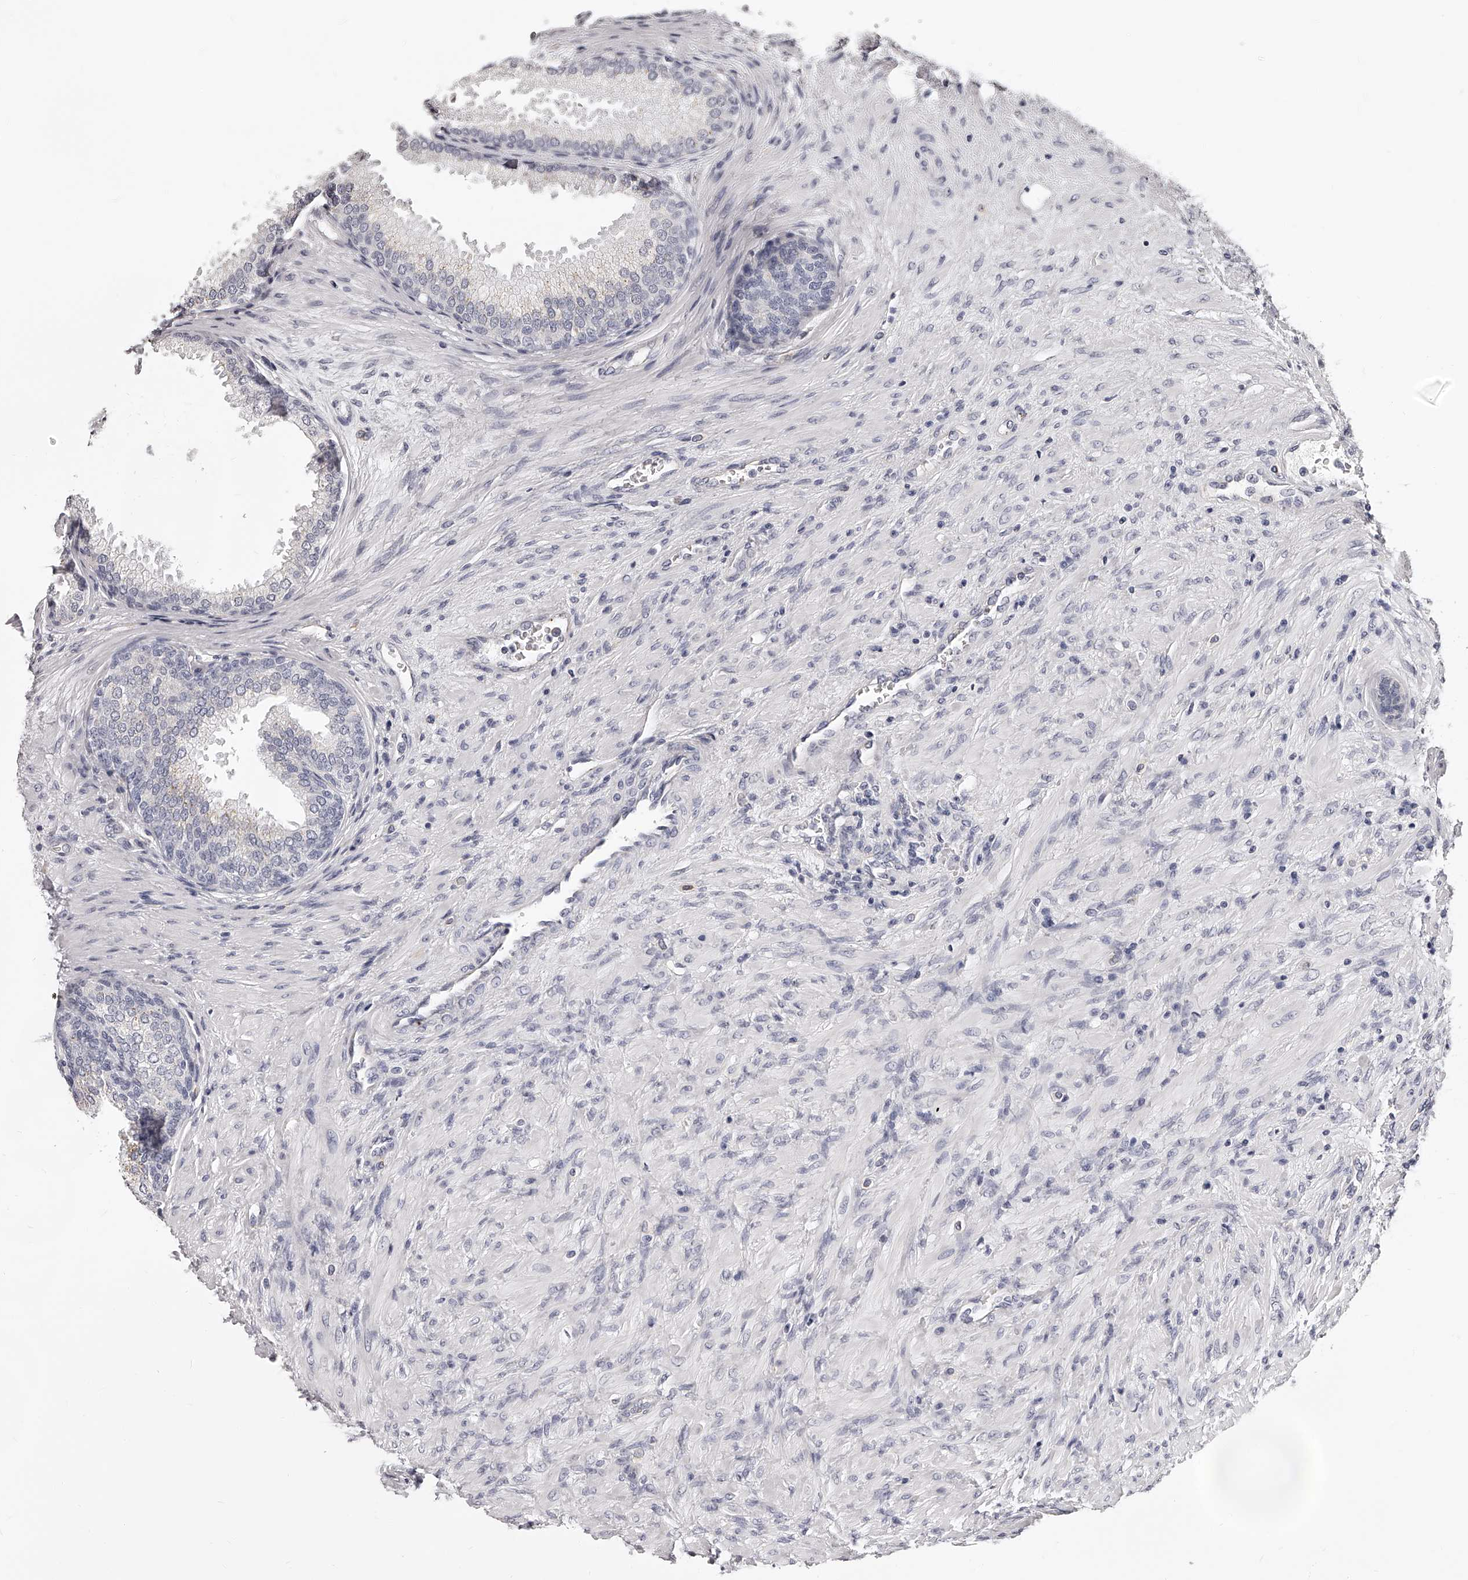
{"staining": {"intensity": "negative", "quantity": "none", "location": "none"}, "tissue": "prostate", "cell_type": "Glandular cells", "image_type": "normal", "snomed": [{"axis": "morphology", "description": "Normal tissue, NOS"}, {"axis": "topography", "description": "Prostate"}], "caption": "Glandular cells show no significant protein staining in normal prostate. (DAB immunohistochemistry (IHC), high magnification).", "gene": "DMRT1", "patient": {"sex": "male", "age": 76}}